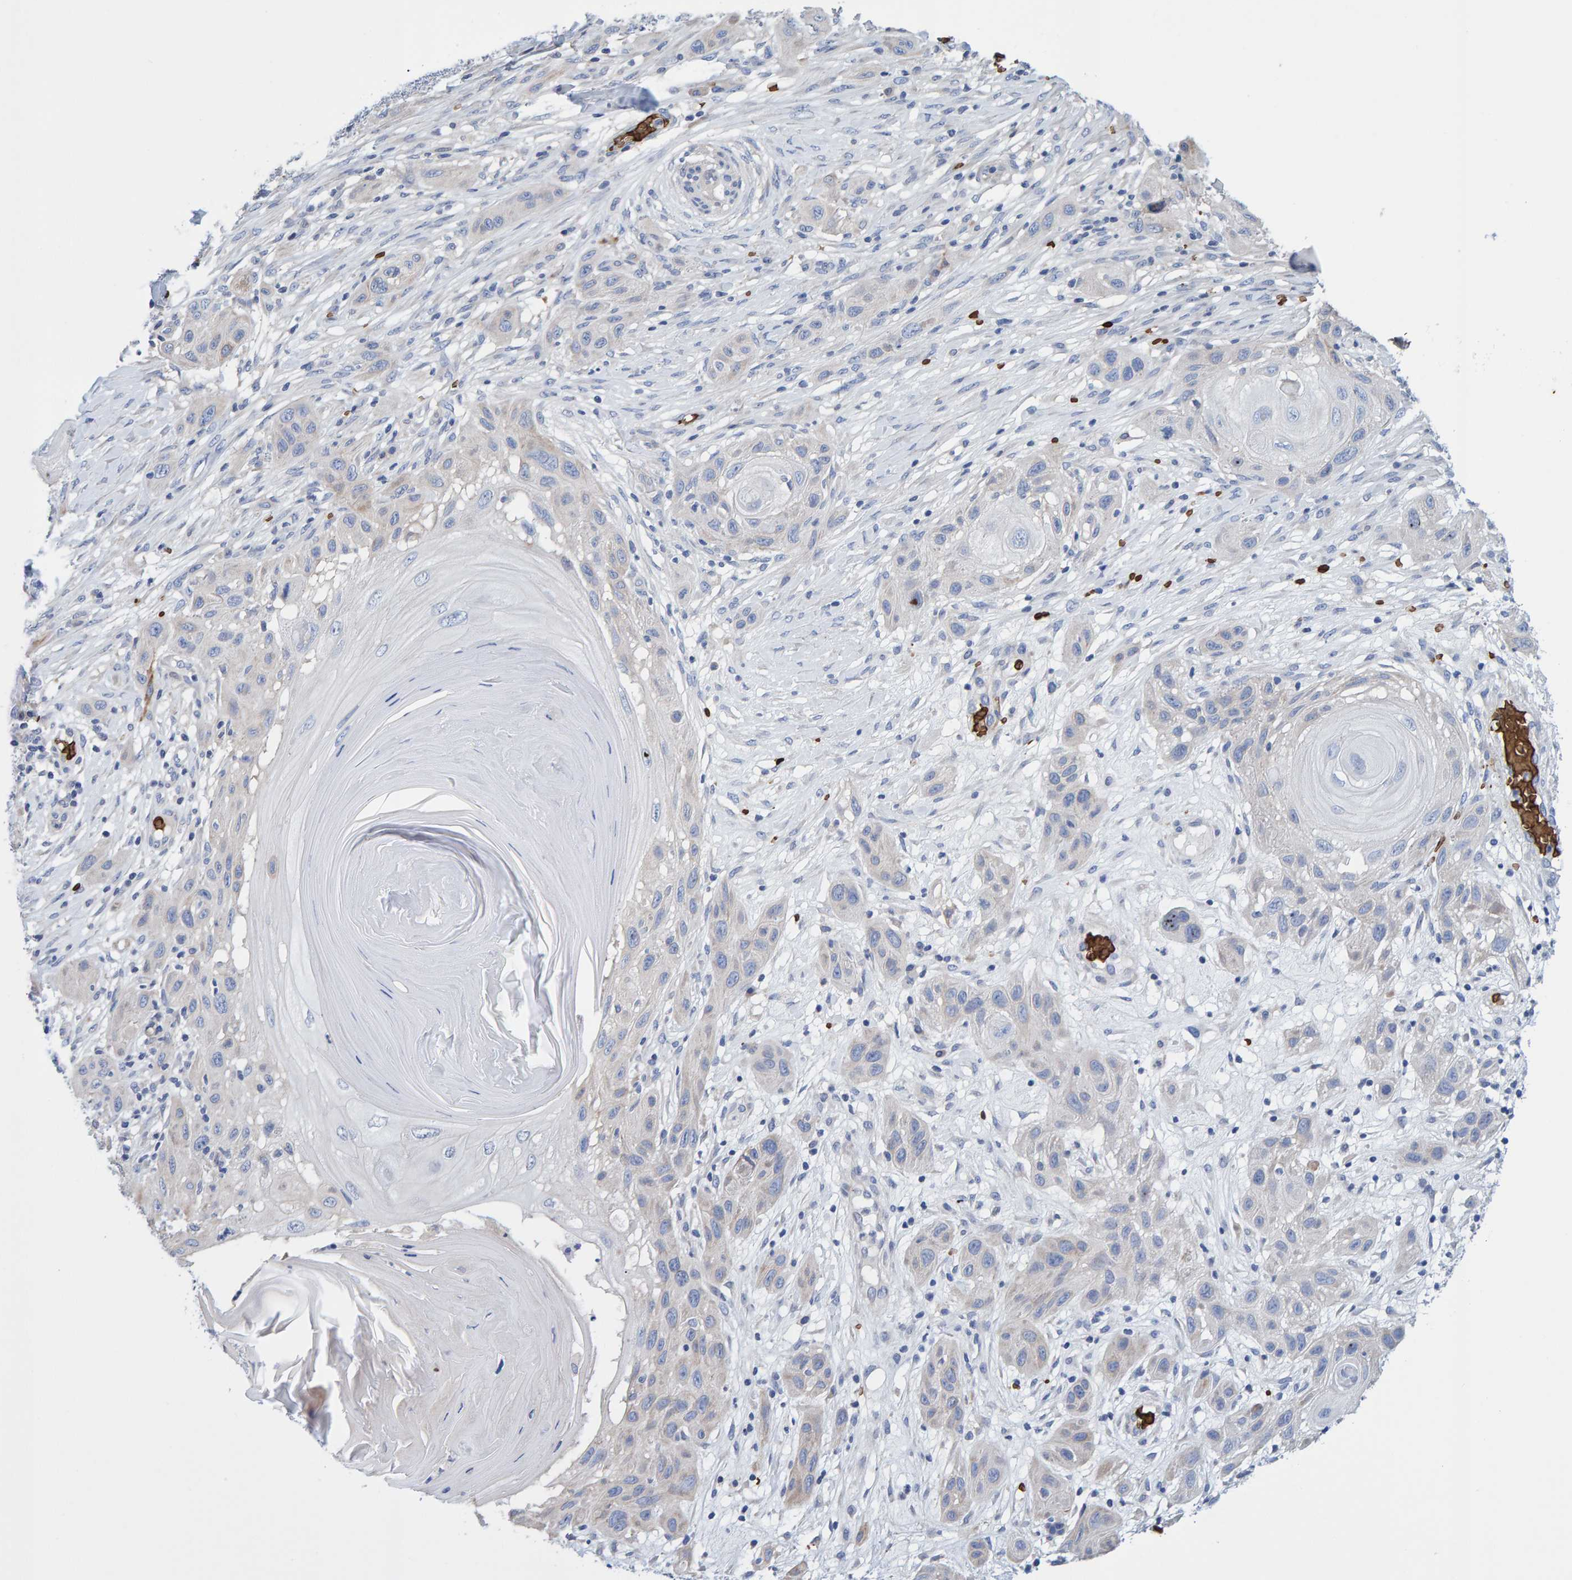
{"staining": {"intensity": "weak", "quantity": ">75%", "location": "cytoplasmic/membranous"}, "tissue": "skin cancer", "cell_type": "Tumor cells", "image_type": "cancer", "snomed": [{"axis": "morphology", "description": "Squamous cell carcinoma, NOS"}, {"axis": "topography", "description": "Skin"}], "caption": "An immunohistochemistry (IHC) image of neoplastic tissue is shown. Protein staining in brown shows weak cytoplasmic/membranous positivity in skin cancer (squamous cell carcinoma) within tumor cells. Immunohistochemistry stains the protein in brown and the nuclei are stained blue.", "gene": "VPS9D1", "patient": {"sex": "female", "age": 96}}